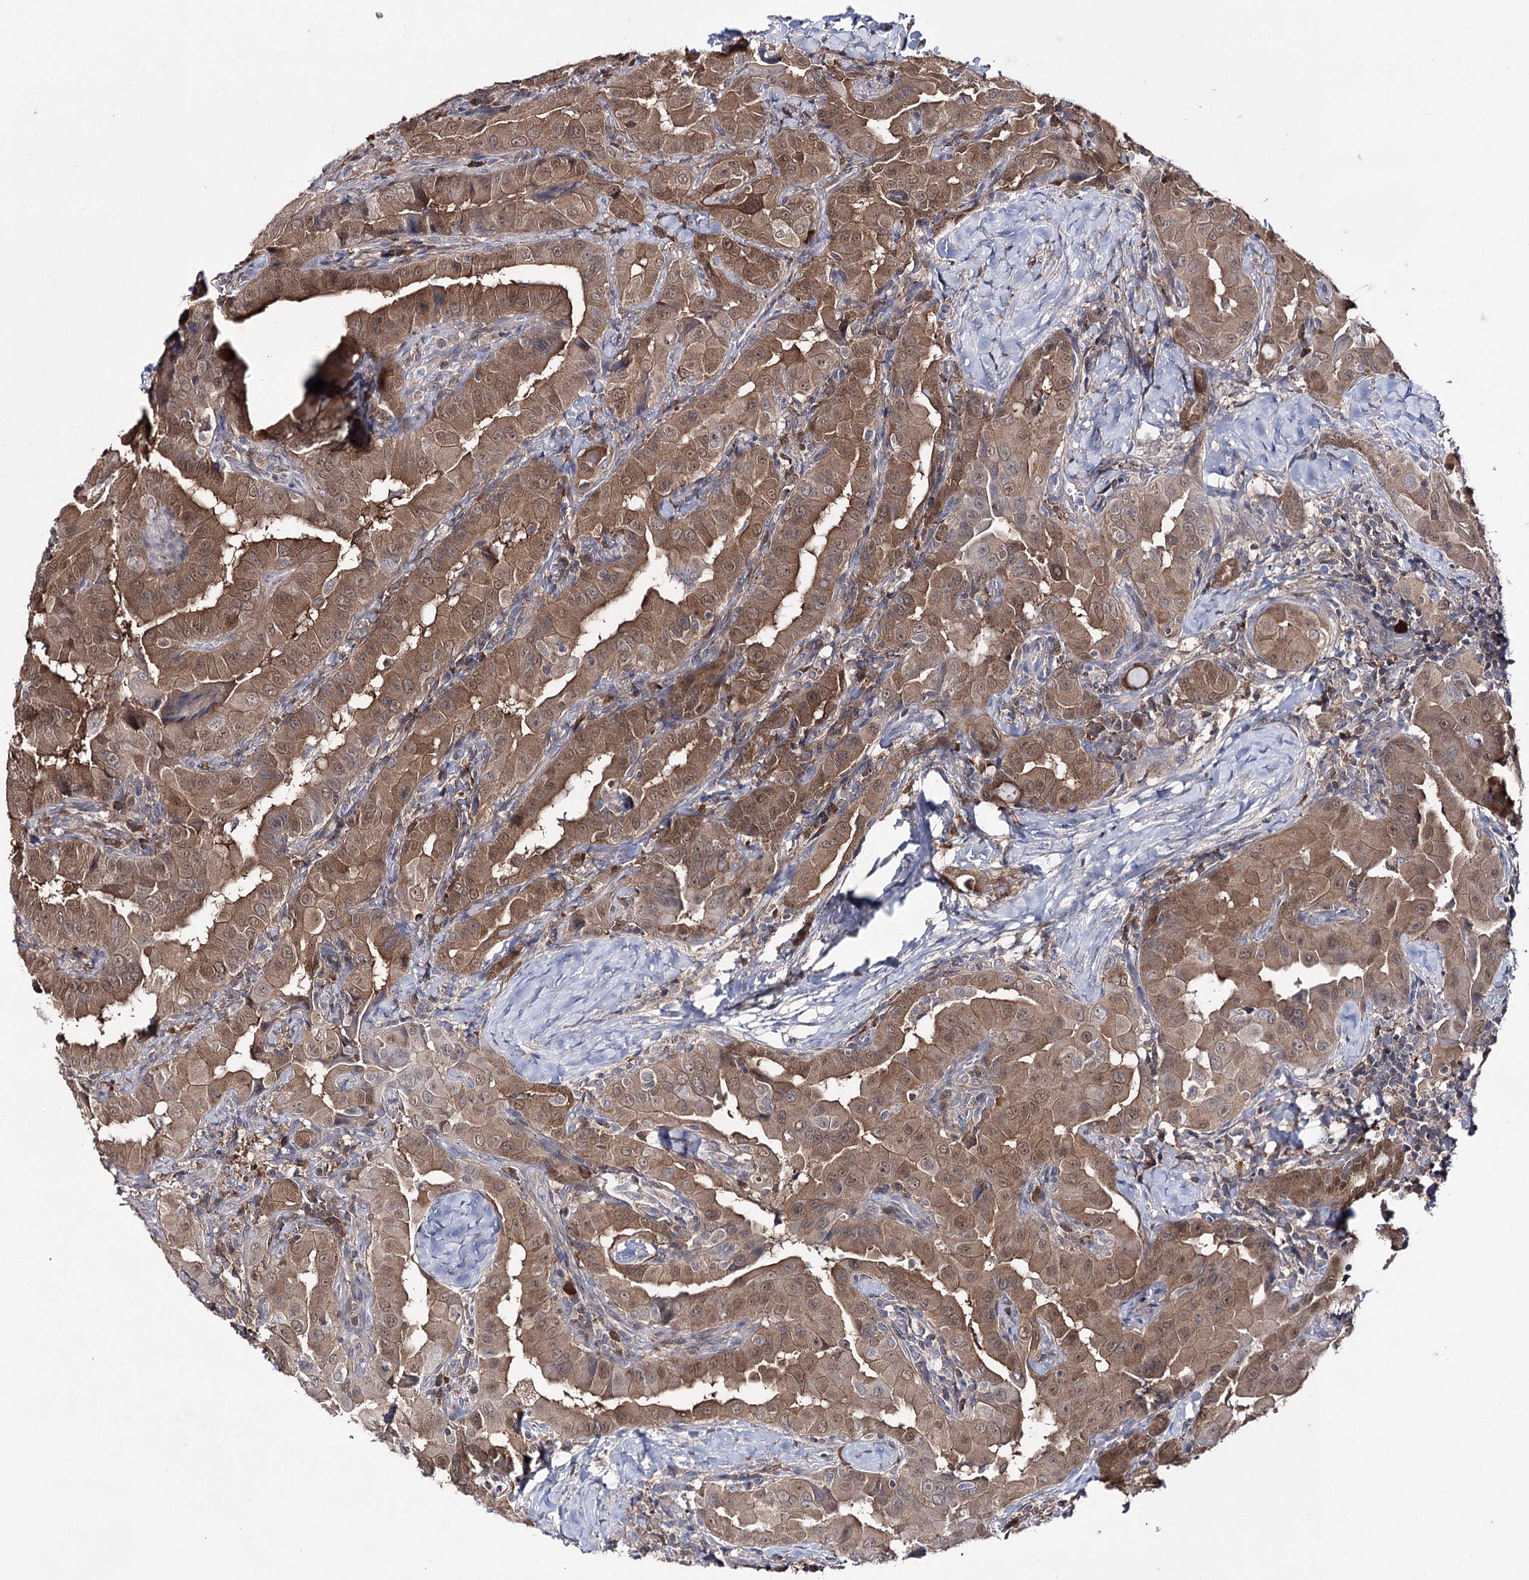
{"staining": {"intensity": "moderate", "quantity": ">75%", "location": "cytoplasmic/membranous,nuclear"}, "tissue": "thyroid cancer", "cell_type": "Tumor cells", "image_type": "cancer", "snomed": [{"axis": "morphology", "description": "Papillary adenocarcinoma, NOS"}, {"axis": "topography", "description": "Thyroid gland"}], "caption": "IHC photomicrograph of neoplastic tissue: human thyroid cancer stained using IHC demonstrates medium levels of moderate protein expression localized specifically in the cytoplasmic/membranous and nuclear of tumor cells, appearing as a cytoplasmic/membranous and nuclear brown color.", "gene": "PTER", "patient": {"sex": "male", "age": 33}}